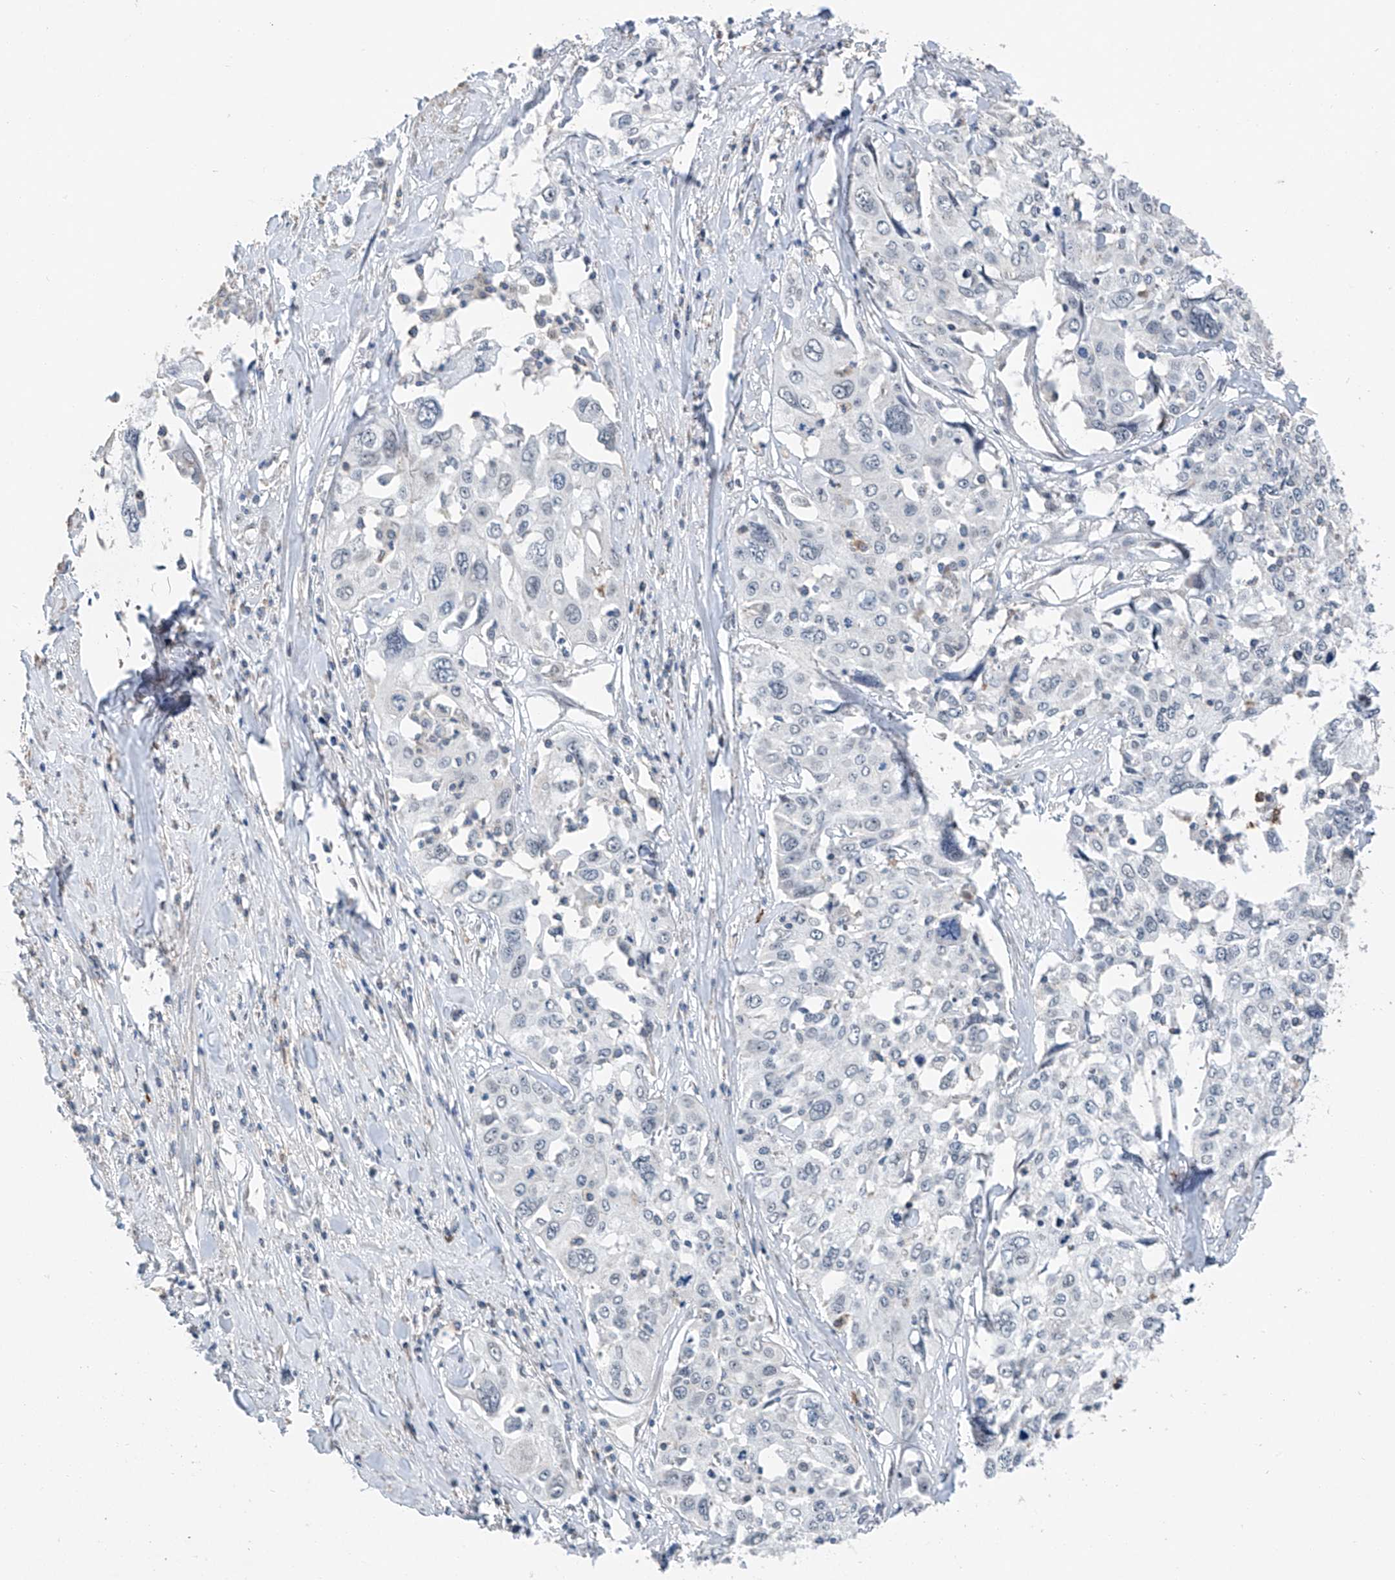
{"staining": {"intensity": "negative", "quantity": "none", "location": "none"}, "tissue": "cervical cancer", "cell_type": "Tumor cells", "image_type": "cancer", "snomed": [{"axis": "morphology", "description": "Squamous cell carcinoma, NOS"}, {"axis": "topography", "description": "Cervix"}], "caption": "A photomicrograph of human cervical cancer (squamous cell carcinoma) is negative for staining in tumor cells.", "gene": "KLF15", "patient": {"sex": "female", "age": 31}}